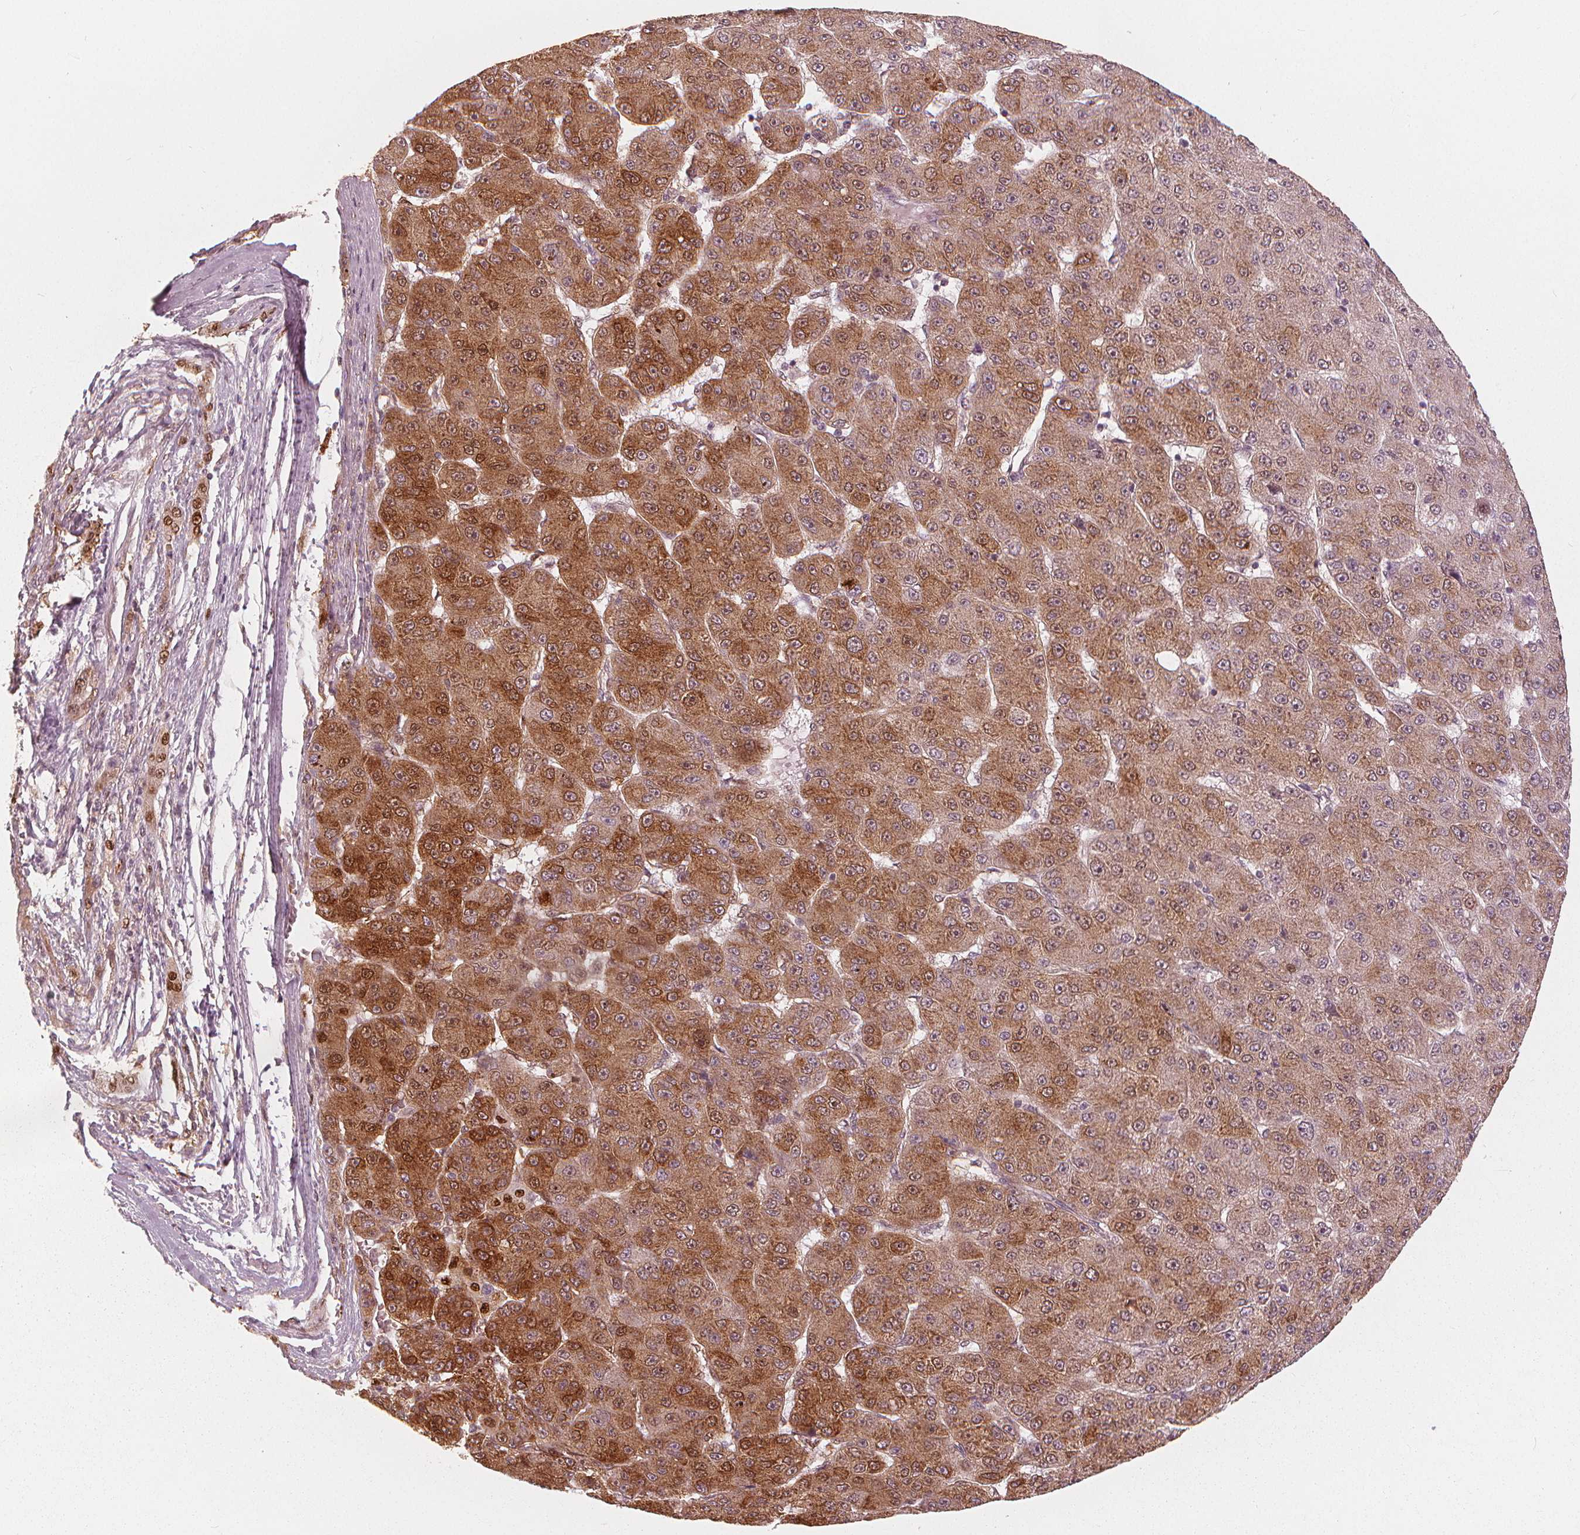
{"staining": {"intensity": "strong", "quantity": "25%-75%", "location": "cytoplasmic/membranous,nuclear"}, "tissue": "liver cancer", "cell_type": "Tumor cells", "image_type": "cancer", "snomed": [{"axis": "morphology", "description": "Carcinoma, Hepatocellular, NOS"}, {"axis": "topography", "description": "Liver"}], "caption": "The image exhibits immunohistochemical staining of liver hepatocellular carcinoma. There is strong cytoplasmic/membranous and nuclear expression is seen in approximately 25%-75% of tumor cells. Ihc stains the protein of interest in brown and the nuclei are stained blue.", "gene": "SQSTM1", "patient": {"sex": "male", "age": 67}}